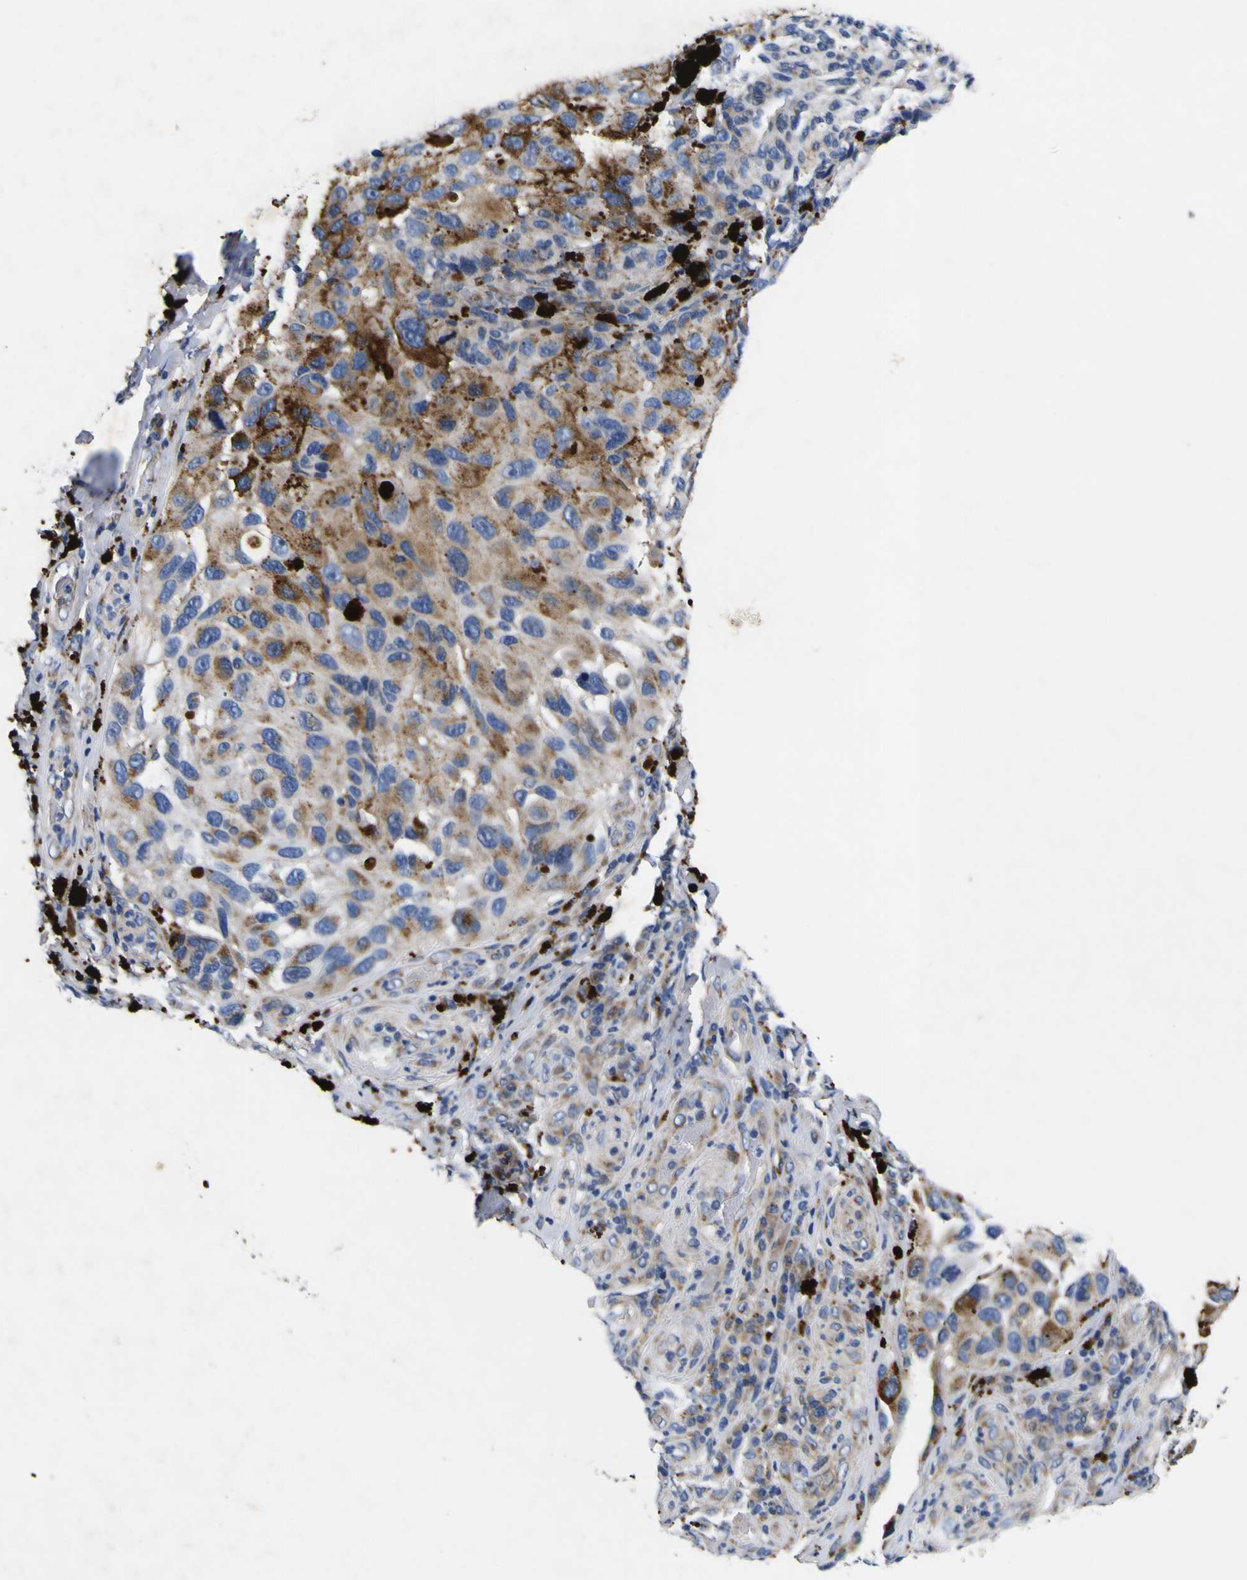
{"staining": {"intensity": "moderate", "quantity": ">75%", "location": "cytoplasmic/membranous"}, "tissue": "melanoma", "cell_type": "Tumor cells", "image_type": "cancer", "snomed": [{"axis": "morphology", "description": "Malignant melanoma, NOS"}, {"axis": "topography", "description": "Skin"}], "caption": "Malignant melanoma was stained to show a protein in brown. There is medium levels of moderate cytoplasmic/membranous staining in approximately >75% of tumor cells.", "gene": "COA1", "patient": {"sex": "female", "age": 73}}